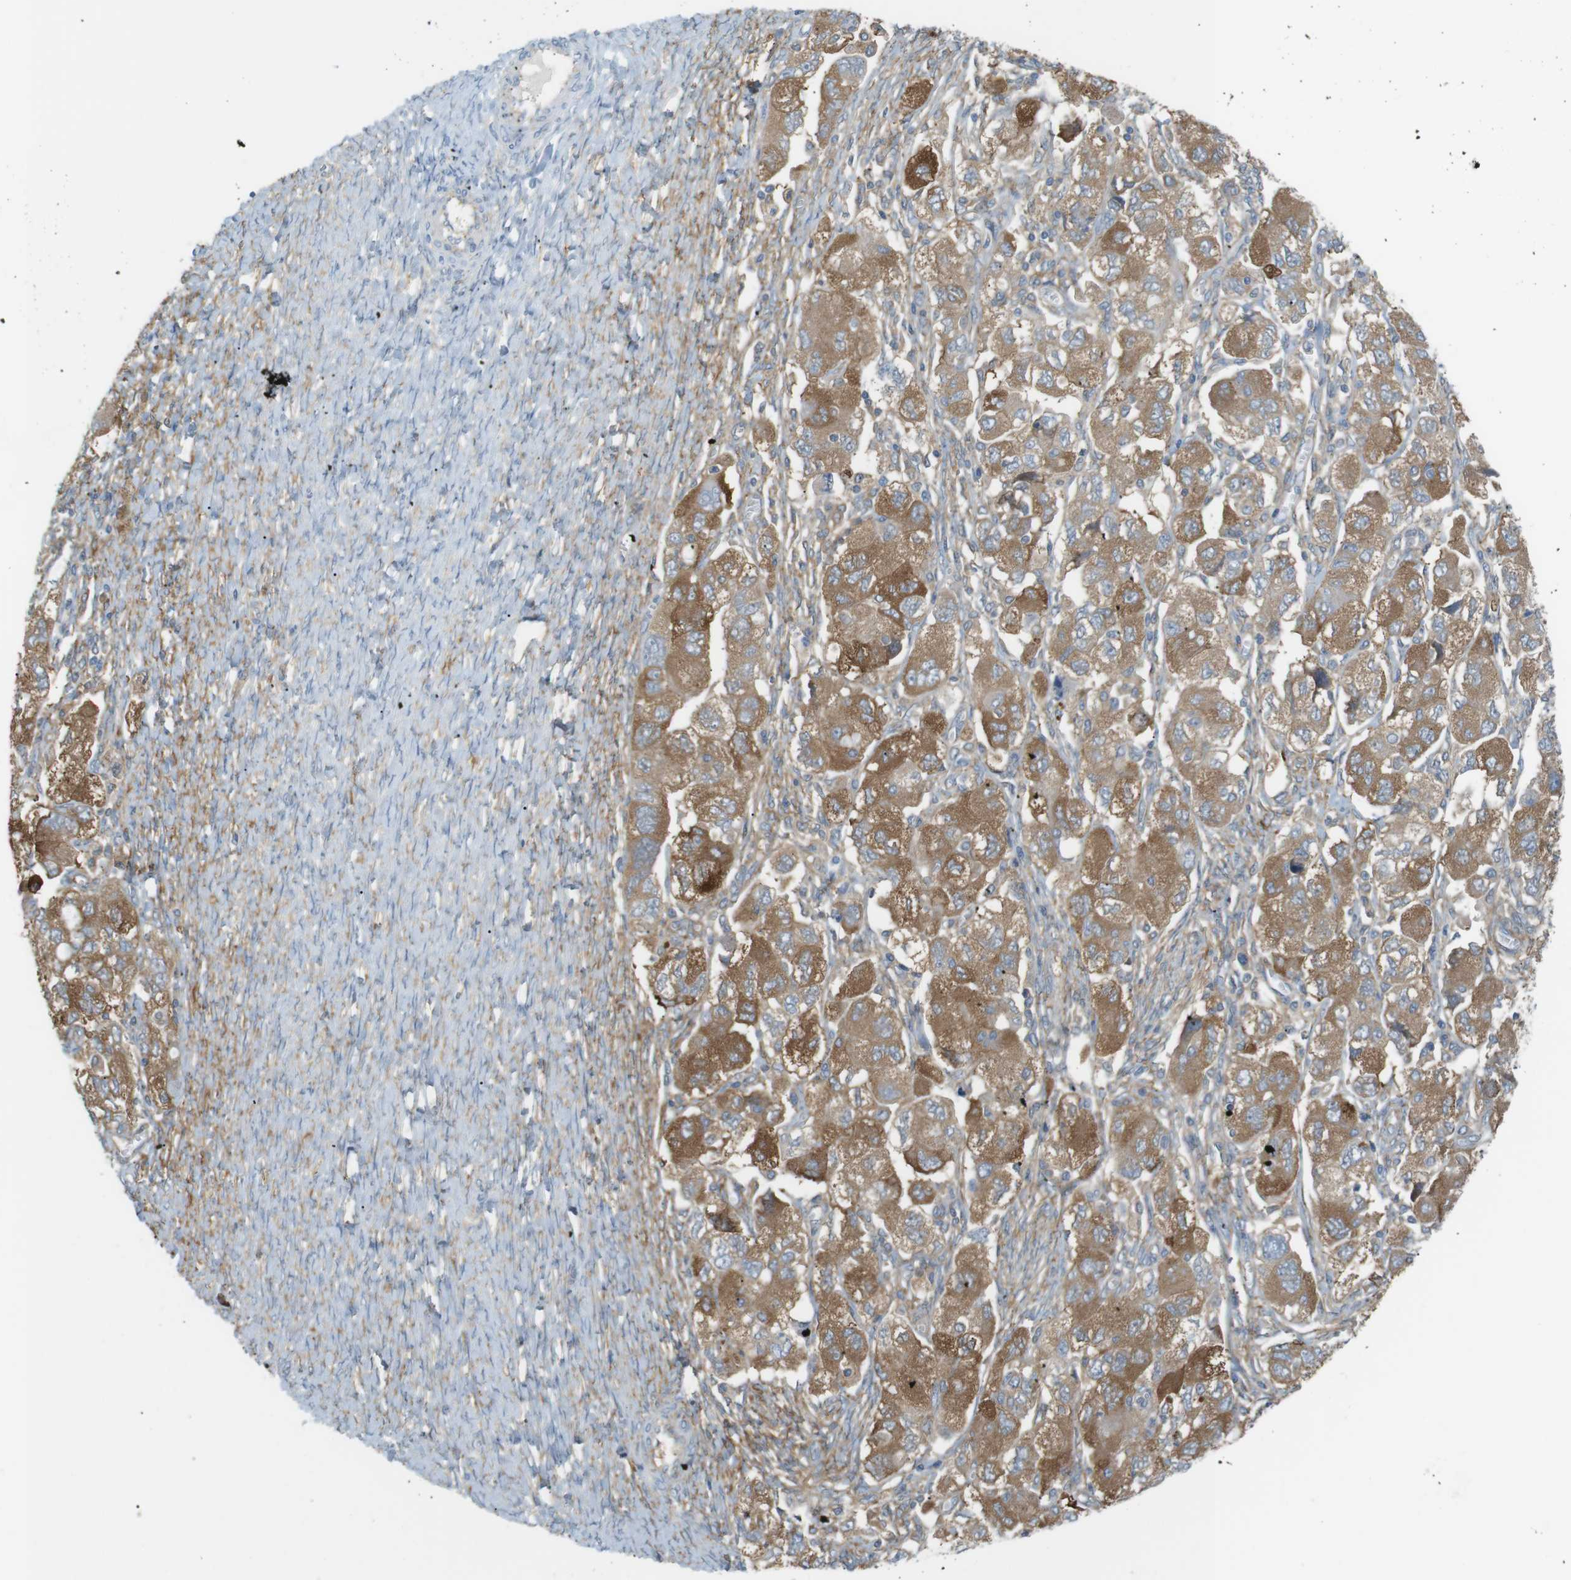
{"staining": {"intensity": "moderate", "quantity": ">75%", "location": "cytoplasmic/membranous"}, "tissue": "ovarian cancer", "cell_type": "Tumor cells", "image_type": "cancer", "snomed": [{"axis": "morphology", "description": "Carcinoma, NOS"}, {"axis": "morphology", "description": "Cystadenocarcinoma, serous, NOS"}, {"axis": "topography", "description": "Ovary"}], "caption": "Human ovarian carcinoma stained for a protein (brown) displays moderate cytoplasmic/membranous positive staining in about >75% of tumor cells.", "gene": "PEPD", "patient": {"sex": "female", "age": 69}}